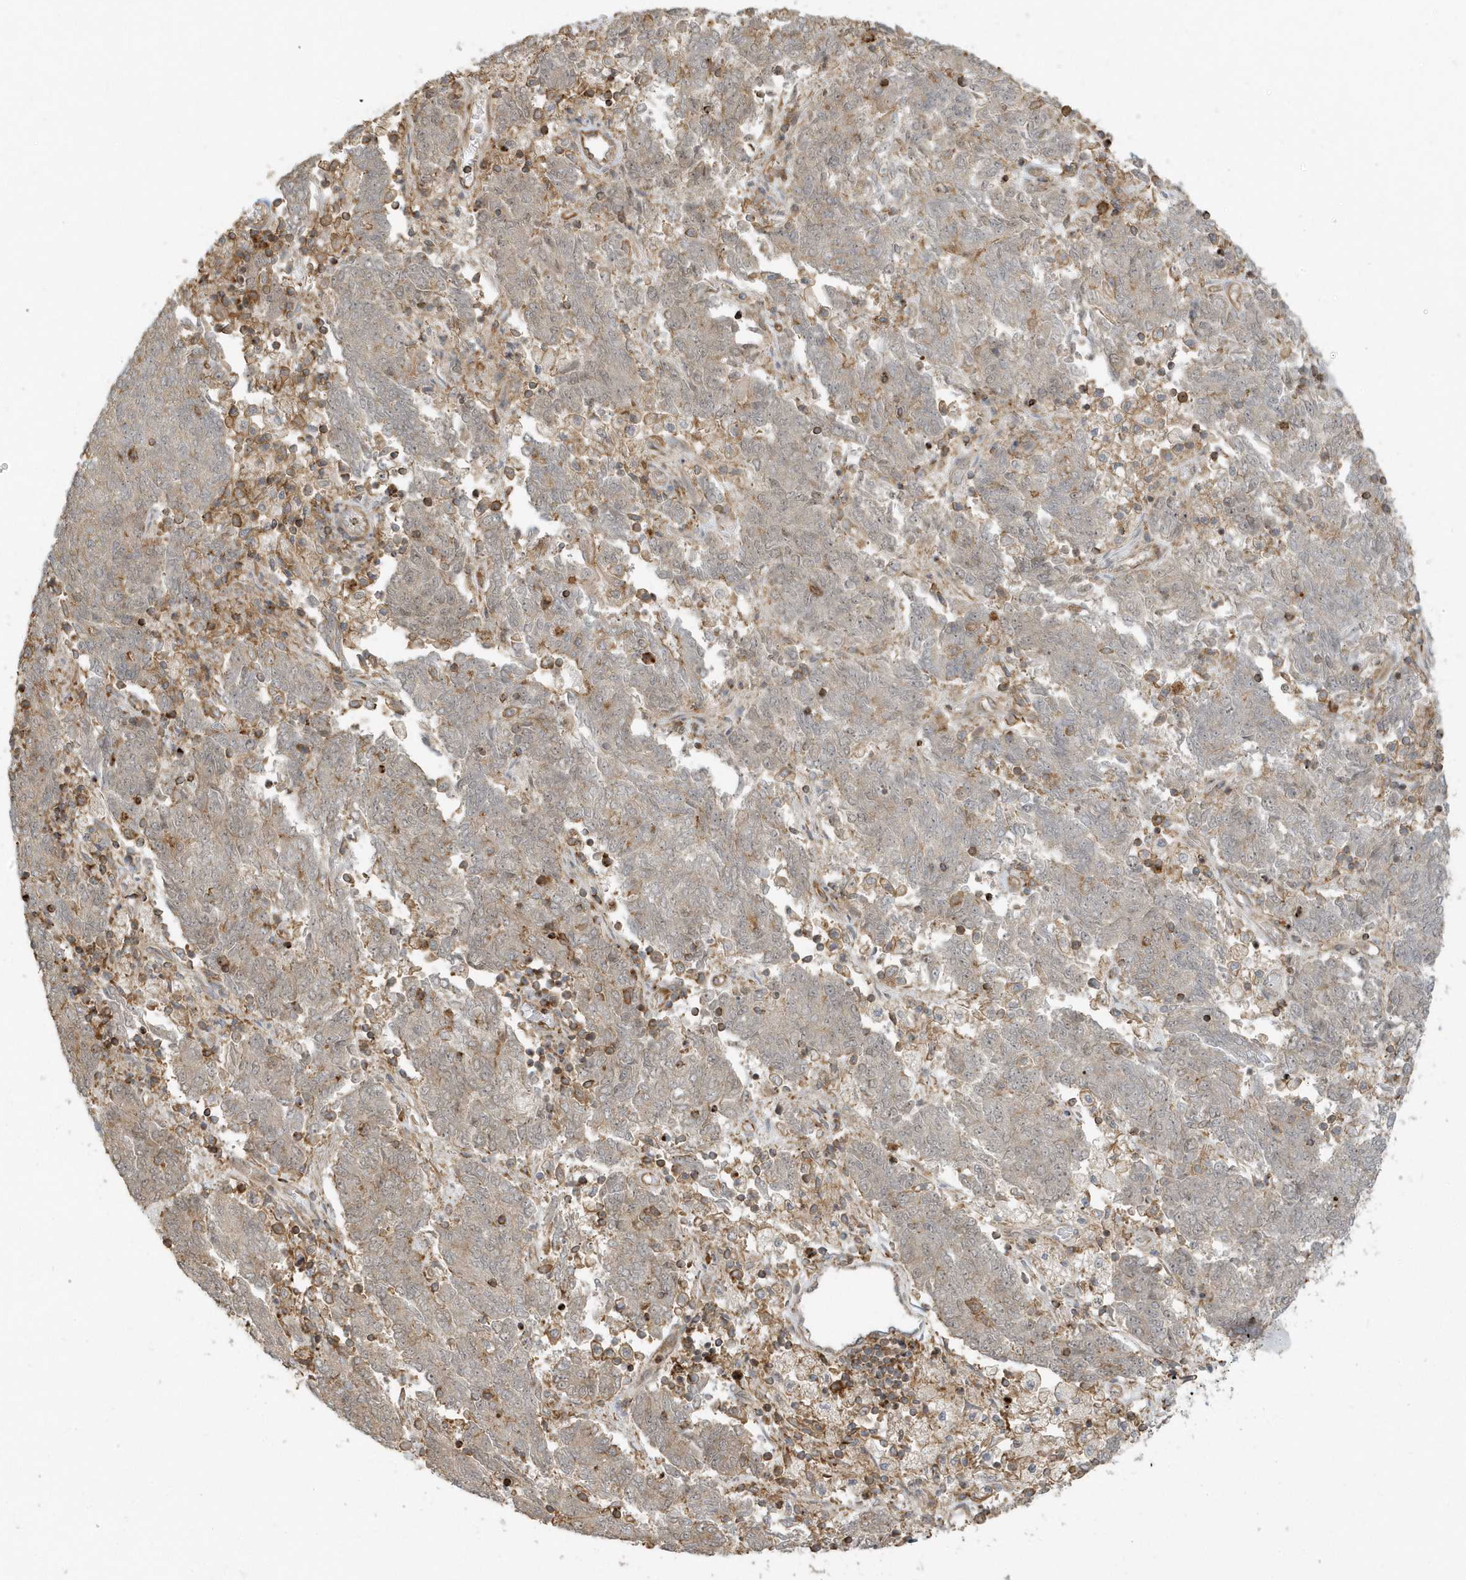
{"staining": {"intensity": "weak", "quantity": "<25%", "location": "cytoplasmic/membranous"}, "tissue": "endometrial cancer", "cell_type": "Tumor cells", "image_type": "cancer", "snomed": [{"axis": "morphology", "description": "Adenocarcinoma, NOS"}, {"axis": "topography", "description": "Endometrium"}], "caption": "High power microscopy micrograph of an immunohistochemistry histopathology image of endometrial cancer (adenocarcinoma), revealing no significant staining in tumor cells.", "gene": "ZBTB8A", "patient": {"sex": "female", "age": 80}}